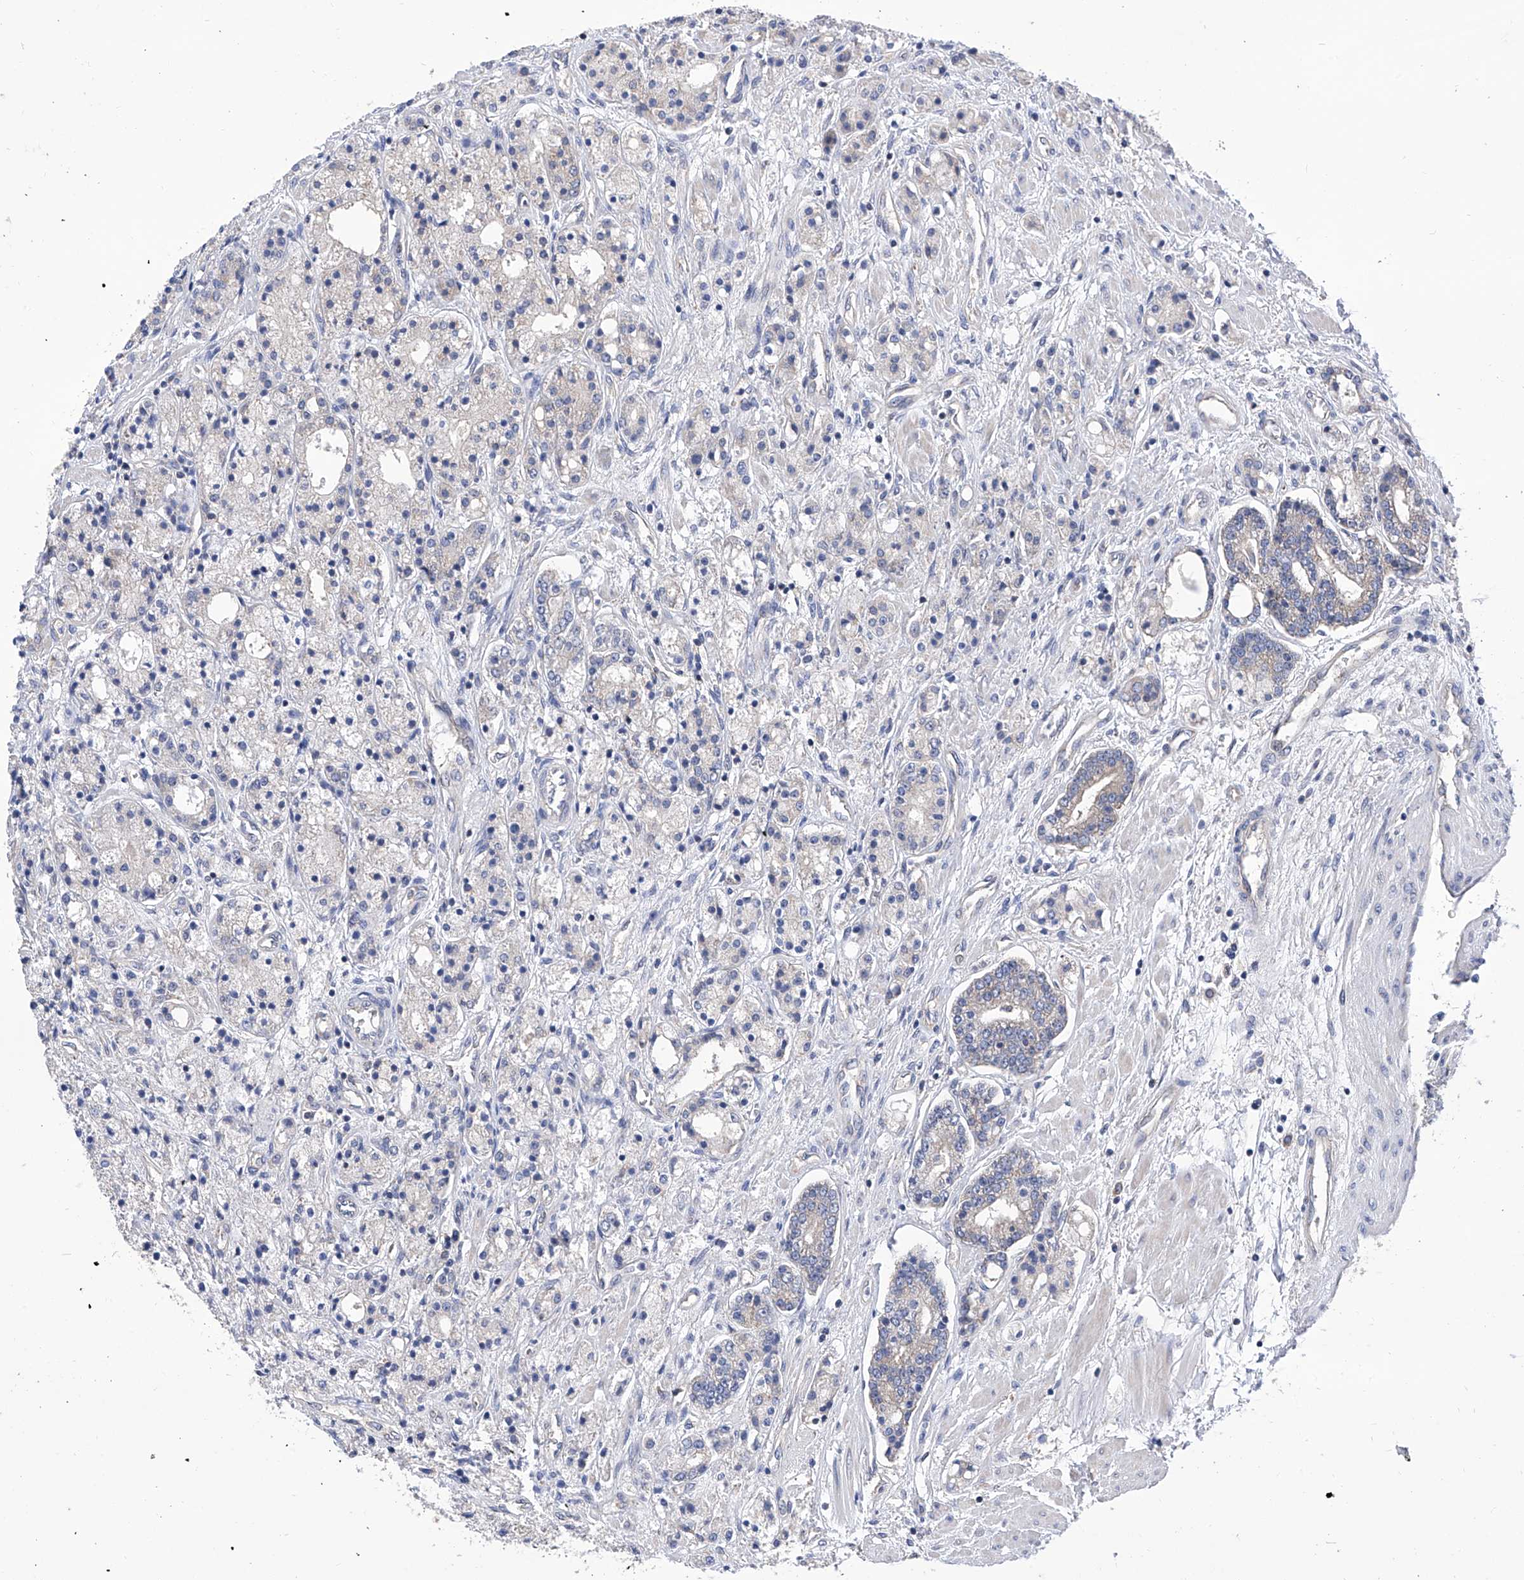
{"staining": {"intensity": "negative", "quantity": "none", "location": "none"}, "tissue": "prostate cancer", "cell_type": "Tumor cells", "image_type": "cancer", "snomed": [{"axis": "morphology", "description": "Adenocarcinoma, High grade"}, {"axis": "topography", "description": "Prostate"}], "caption": "The IHC histopathology image has no significant positivity in tumor cells of prostate adenocarcinoma (high-grade) tissue.", "gene": "TJAP1", "patient": {"sex": "male", "age": 60}}